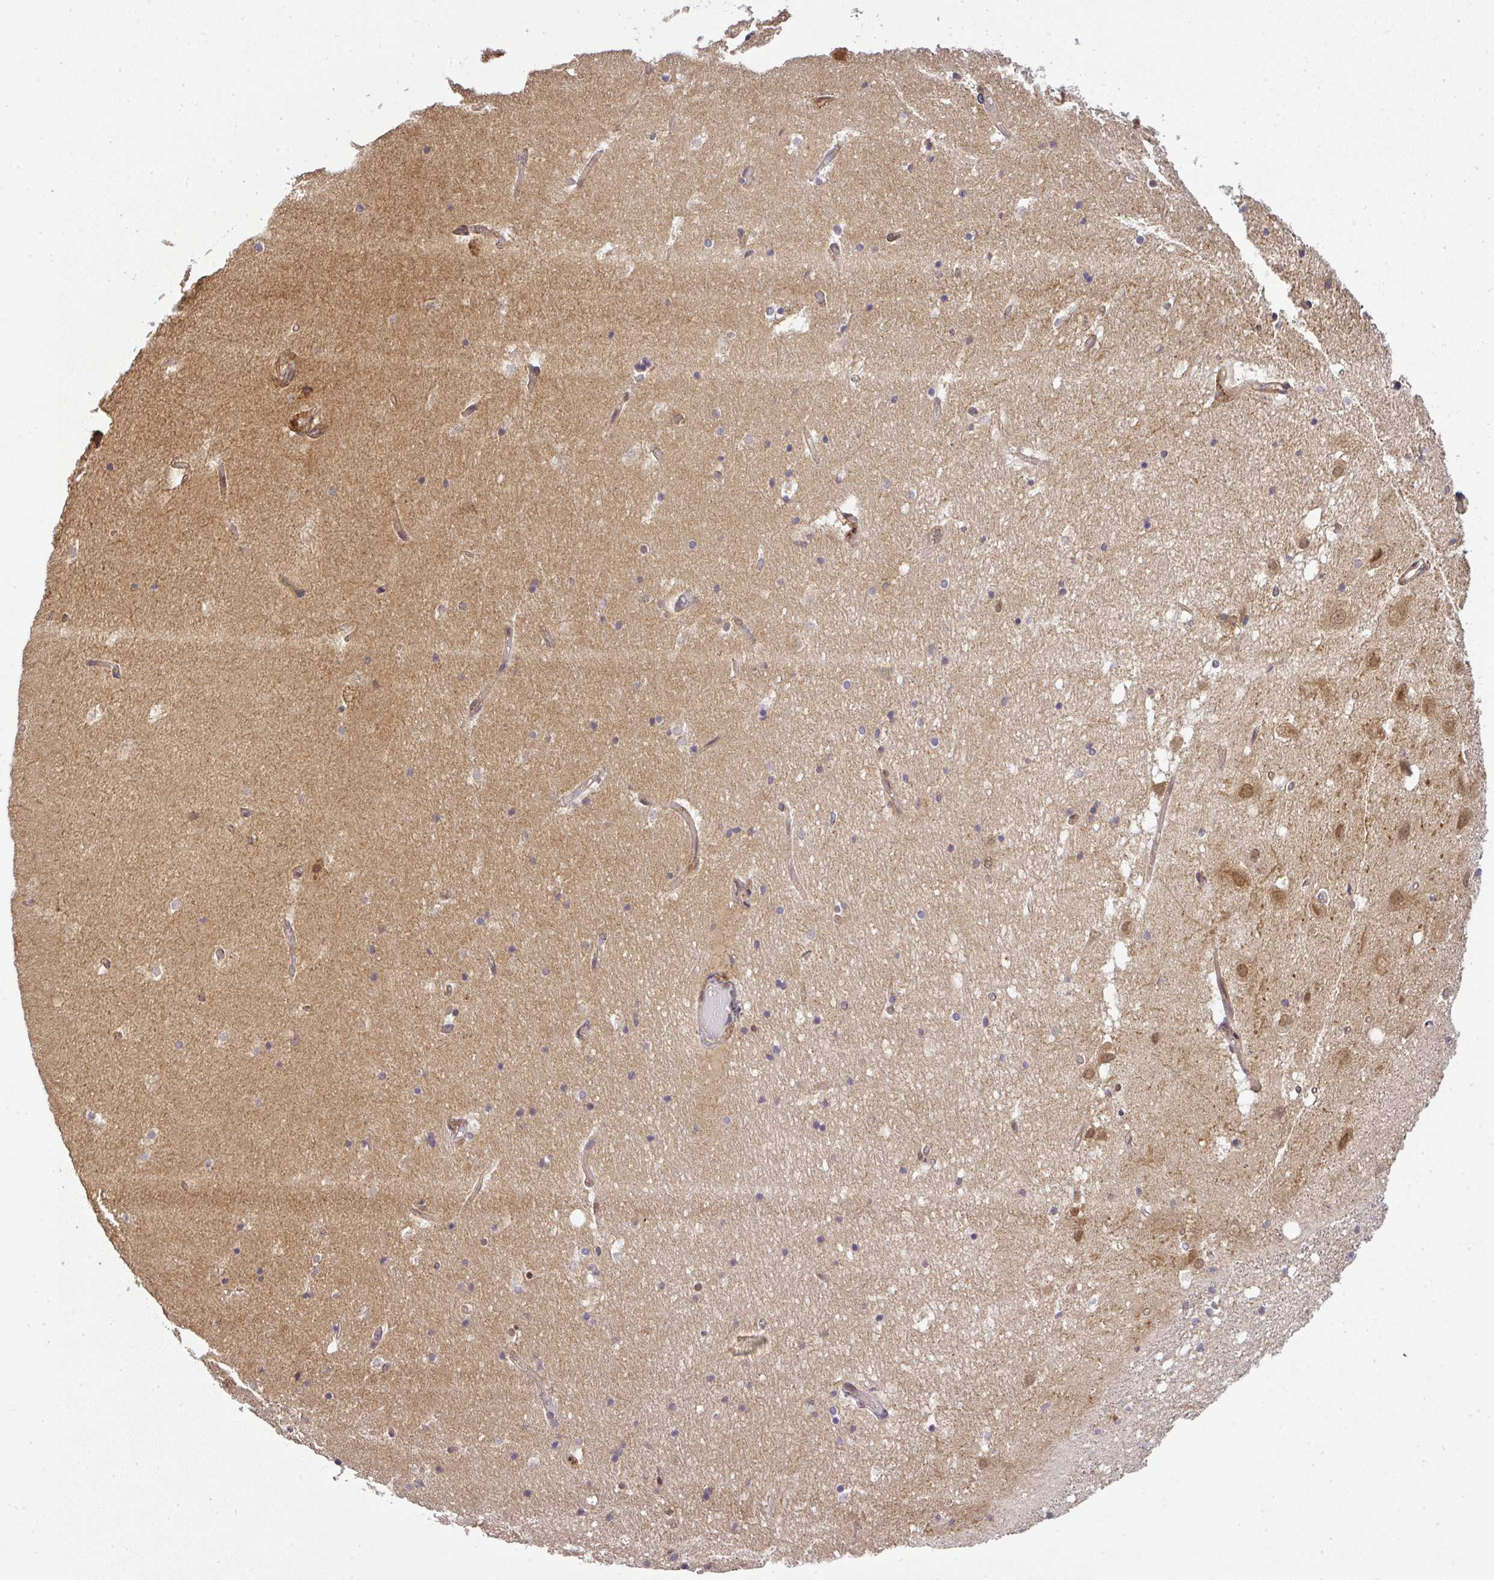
{"staining": {"intensity": "negative", "quantity": "none", "location": "none"}, "tissue": "hippocampus", "cell_type": "Glial cells", "image_type": "normal", "snomed": [{"axis": "morphology", "description": "Normal tissue, NOS"}, {"axis": "topography", "description": "Hippocampus"}], "caption": "Immunohistochemistry (IHC) of normal human hippocampus shows no expression in glial cells.", "gene": "FAM153A", "patient": {"sex": "female", "age": 52}}